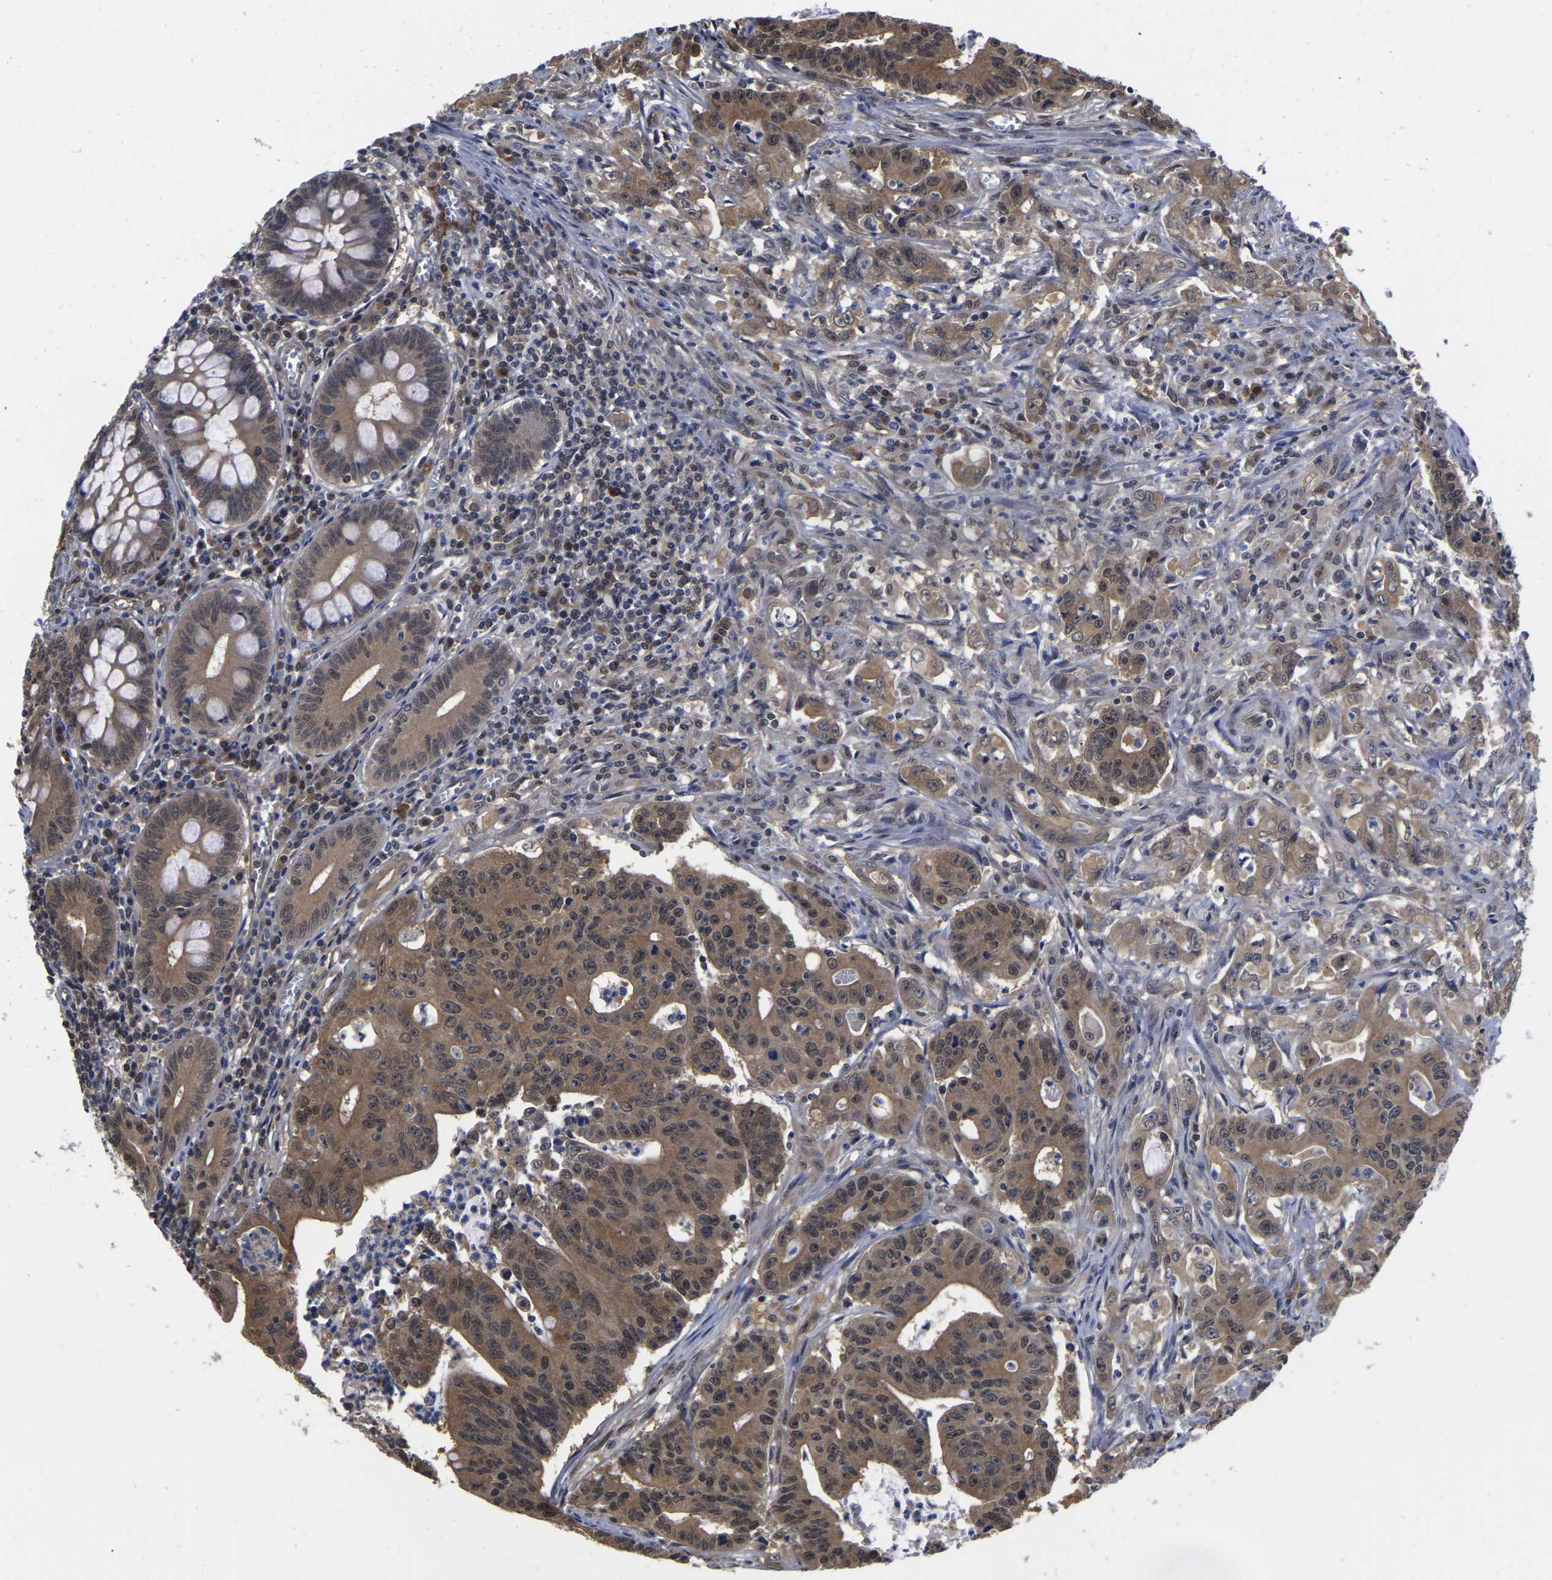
{"staining": {"intensity": "moderate", "quantity": ">75%", "location": "cytoplasmic/membranous,nuclear"}, "tissue": "colorectal cancer", "cell_type": "Tumor cells", "image_type": "cancer", "snomed": [{"axis": "morphology", "description": "Adenocarcinoma, NOS"}, {"axis": "topography", "description": "Colon"}], "caption": "Colorectal cancer (adenocarcinoma) stained for a protein (brown) shows moderate cytoplasmic/membranous and nuclear positive positivity in about >75% of tumor cells.", "gene": "MCOLN2", "patient": {"sex": "male", "age": 45}}